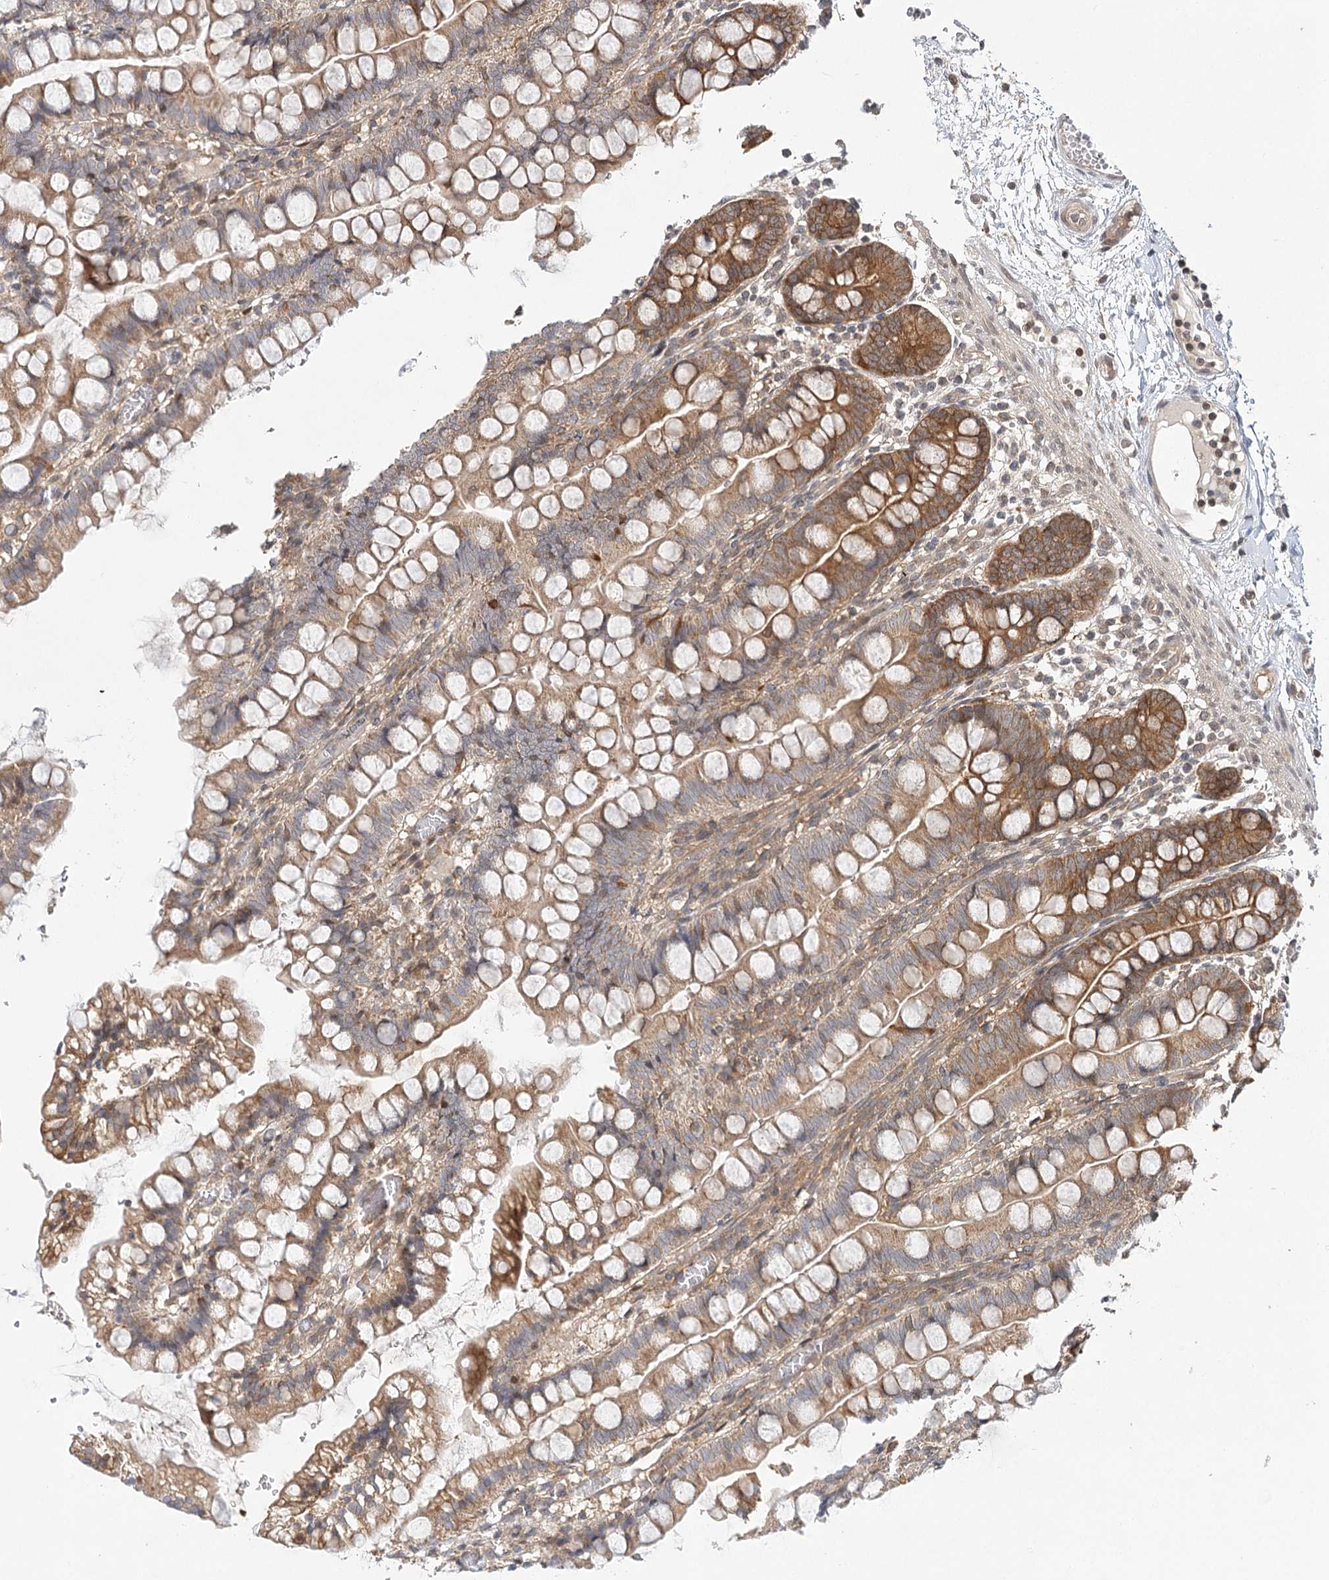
{"staining": {"intensity": "moderate", "quantity": ">75%", "location": "cytoplasmic/membranous"}, "tissue": "small intestine", "cell_type": "Glandular cells", "image_type": "normal", "snomed": [{"axis": "morphology", "description": "Normal tissue, NOS"}, {"axis": "morphology", "description": "Developmental malformation"}, {"axis": "topography", "description": "Small intestine"}], "caption": "IHC of benign small intestine displays medium levels of moderate cytoplasmic/membranous staining in about >75% of glandular cells. The staining is performed using DAB (3,3'-diaminobenzidine) brown chromogen to label protein expression. The nuclei are counter-stained blue using hematoxylin.", "gene": "INPP4B", "patient": {"sex": "male"}}